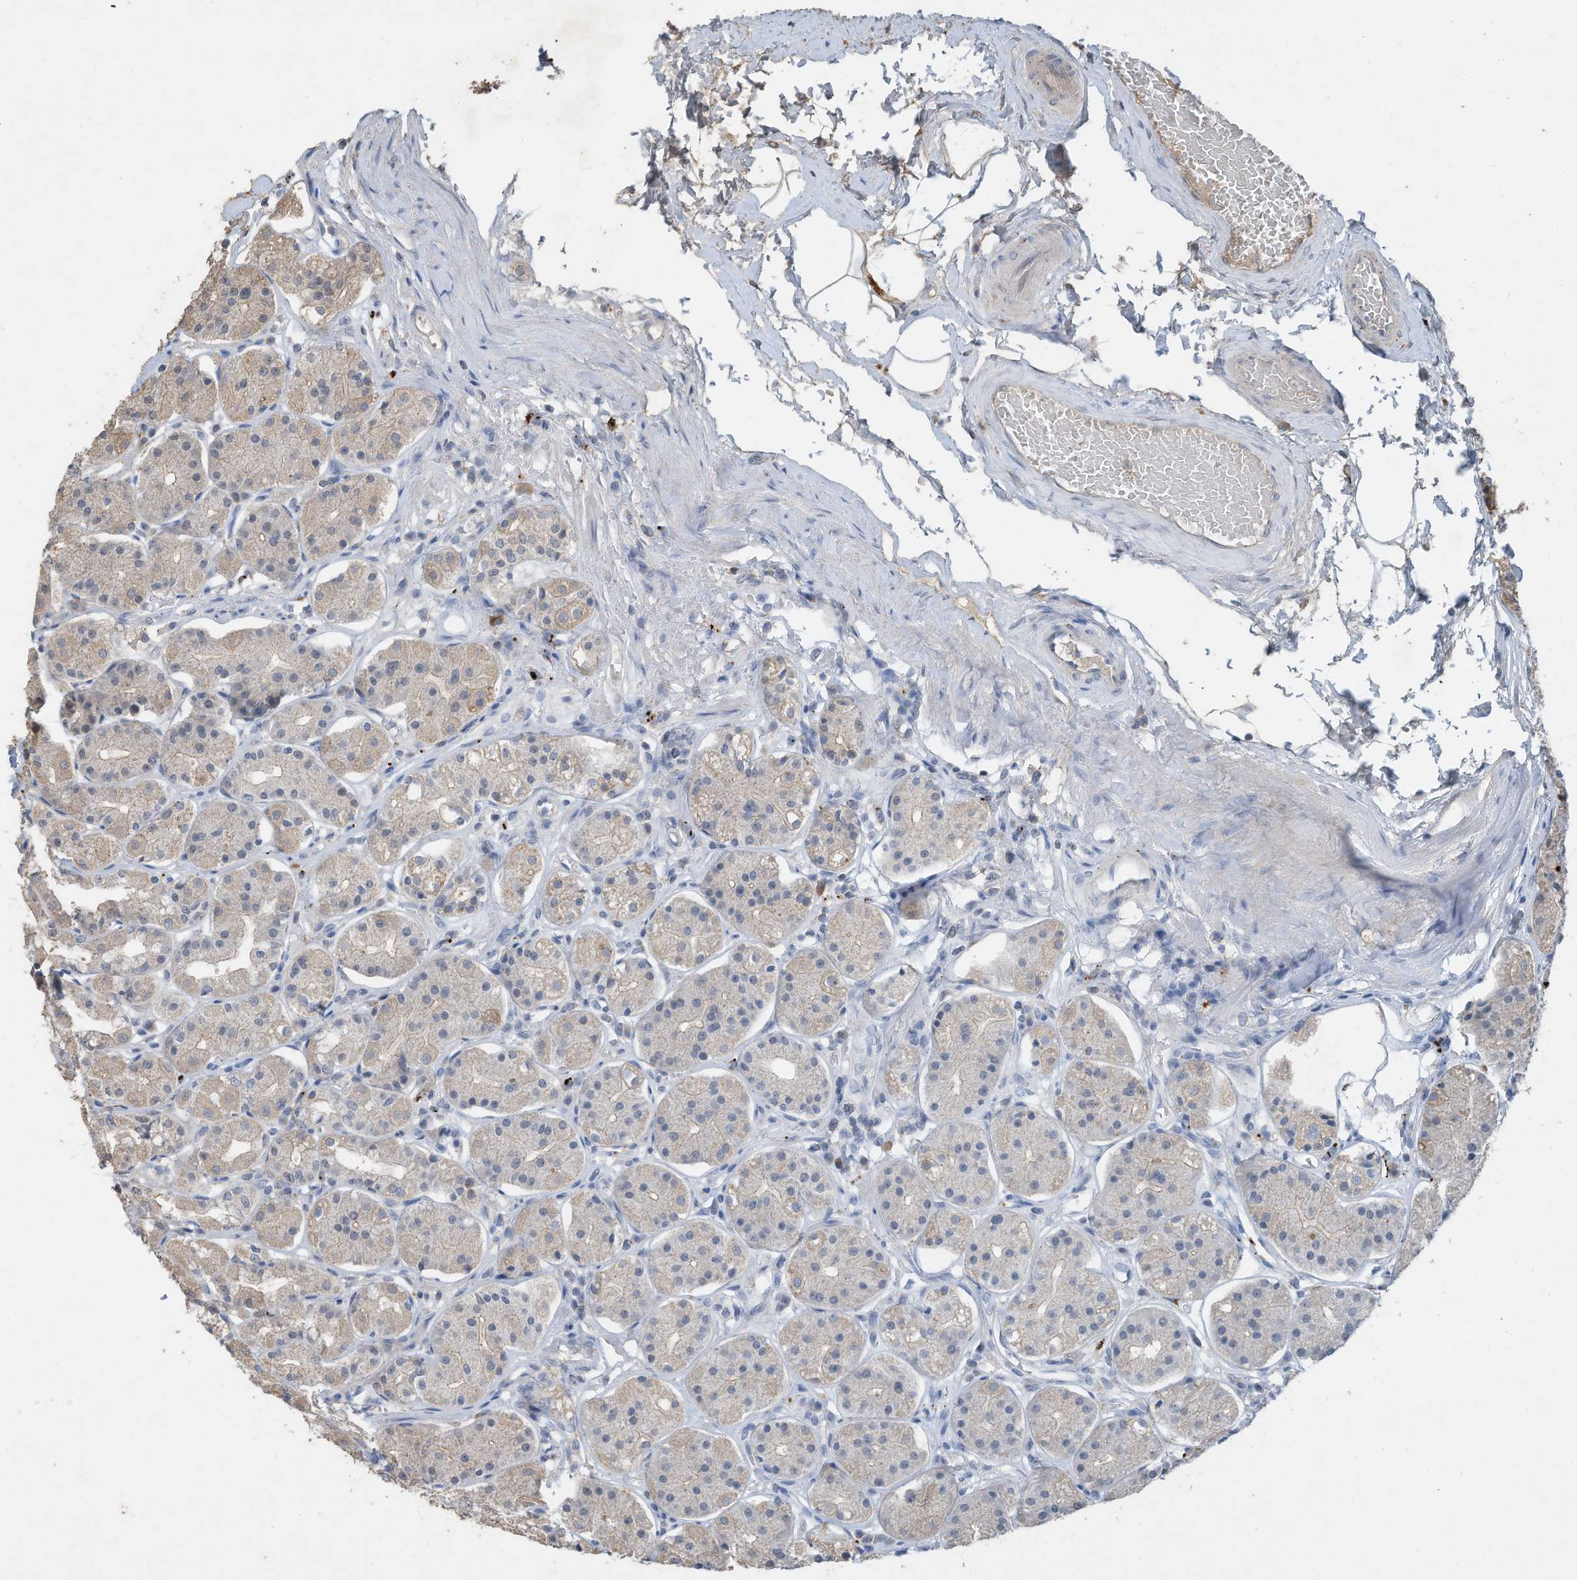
{"staining": {"intensity": "moderate", "quantity": "<25%", "location": "cytoplasmic/membranous"}, "tissue": "stomach", "cell_type": "Glandular cells", "image_type": "normal", "snomed": [{"axis": "morphology", "description": "Normal tissue, NOS"}, {"axis": "topography", "description": "Stomach"}, {"axis": "topography", "description": "Stomach, lower"}], "caption": "Glandular cells display low levels of moderate cytoplasmic/membranous positivity in about <25% of cells in benign human stomach.", "gene": "CAPN13", "patient": {"sex": "female", "age": 56}}